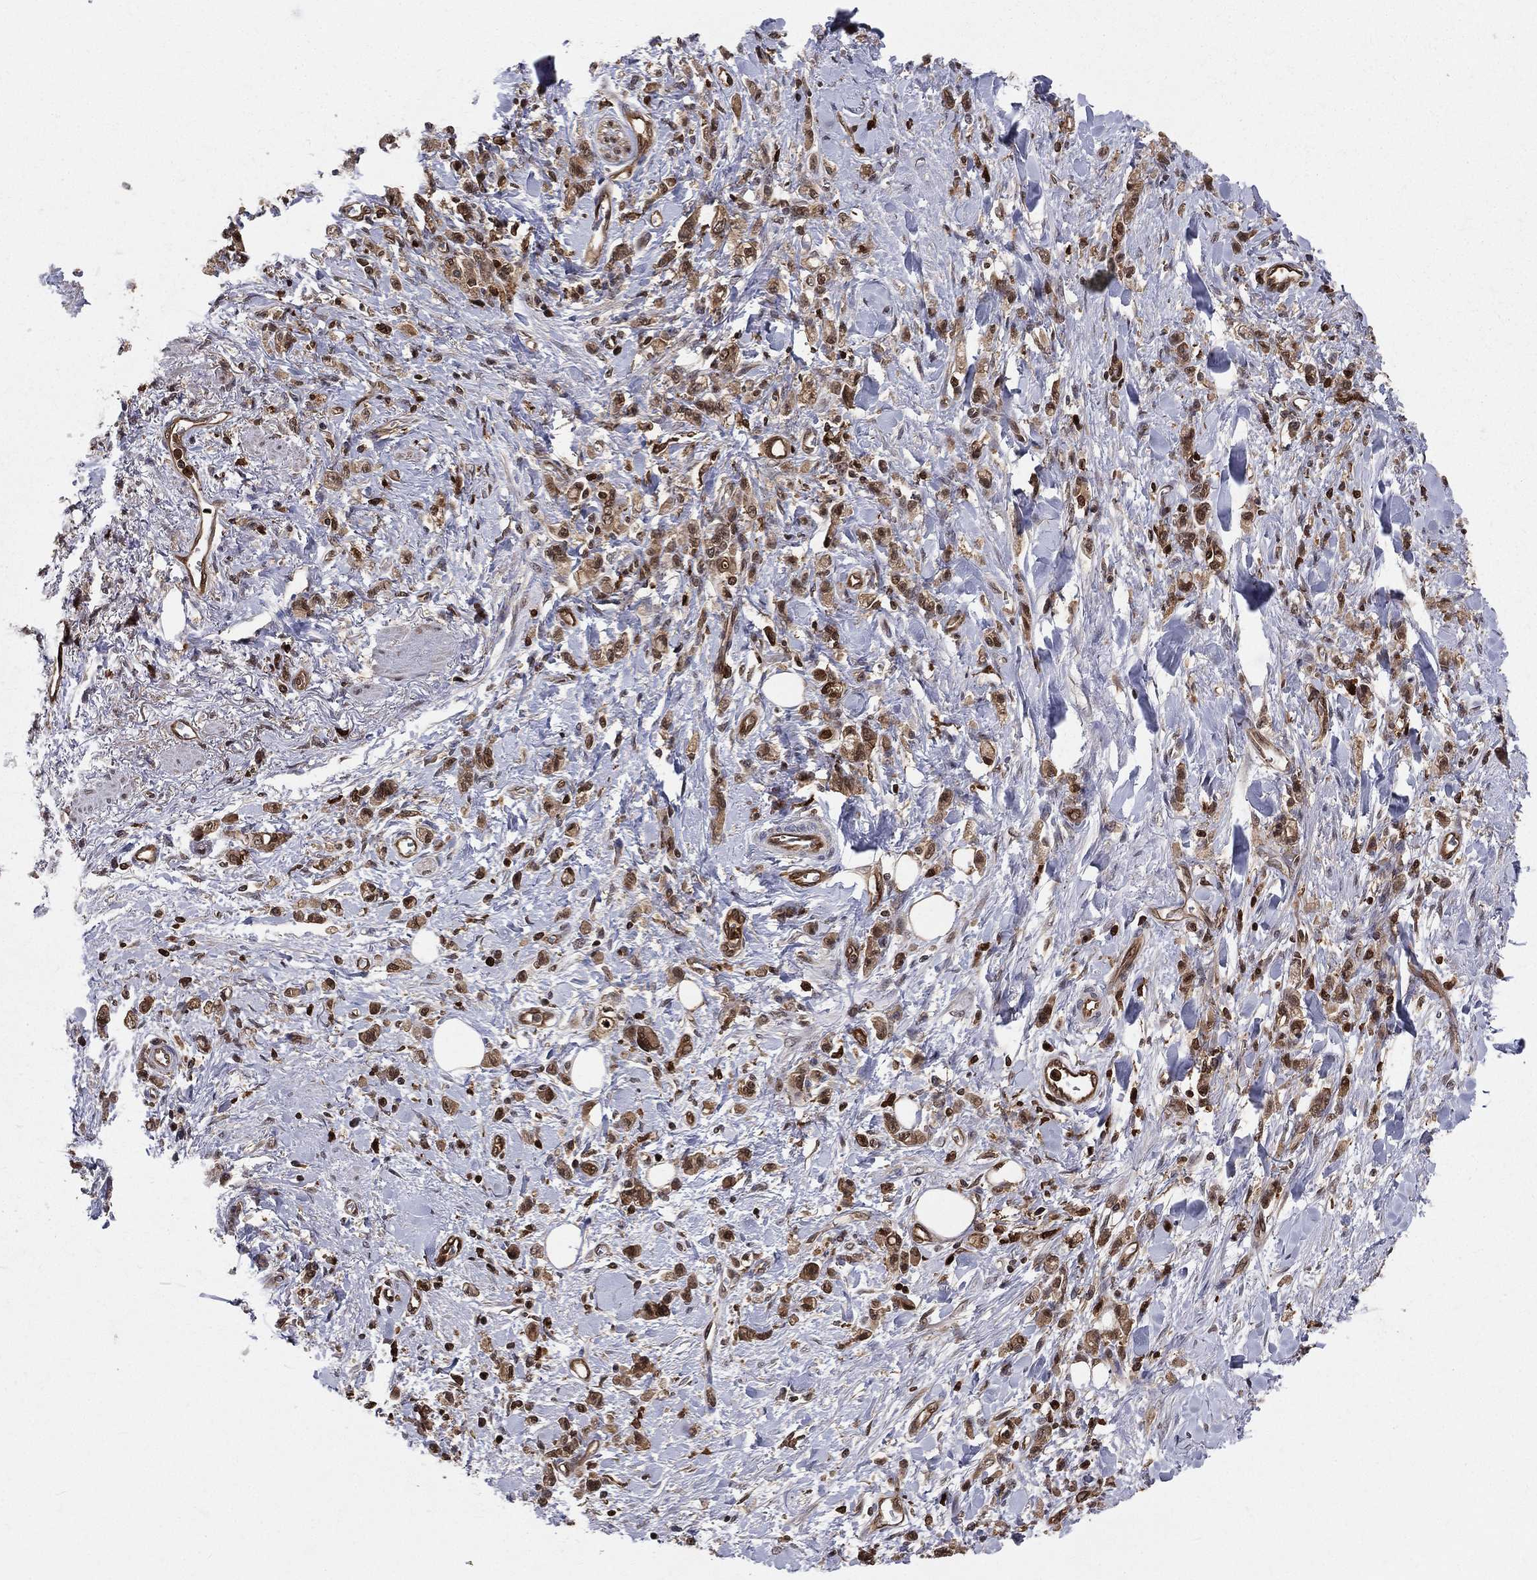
{"staining": {"intensity": "moderate", "quantity": ">75%", "location": "cytoplasmic/membranous,nuclear"}, "tissue": "stomach cancer", "cell_type": "Tumor cells", "image_type": "cancer", "snomed": [{"axis": "morphology", "description": "Adenocarcinoma, NOS"}, {"axis": "topography", "description": "Stomach"}], "caption": "Immunohistochemistry of human adenocarcinoma (stomach) demonstrates medium levels of moderate cytoplasmic/membranous and nuclear staining in about >75% of tumor cells.", "gene": "ENO1", "patient": {"sex": "male", "age": 77}}